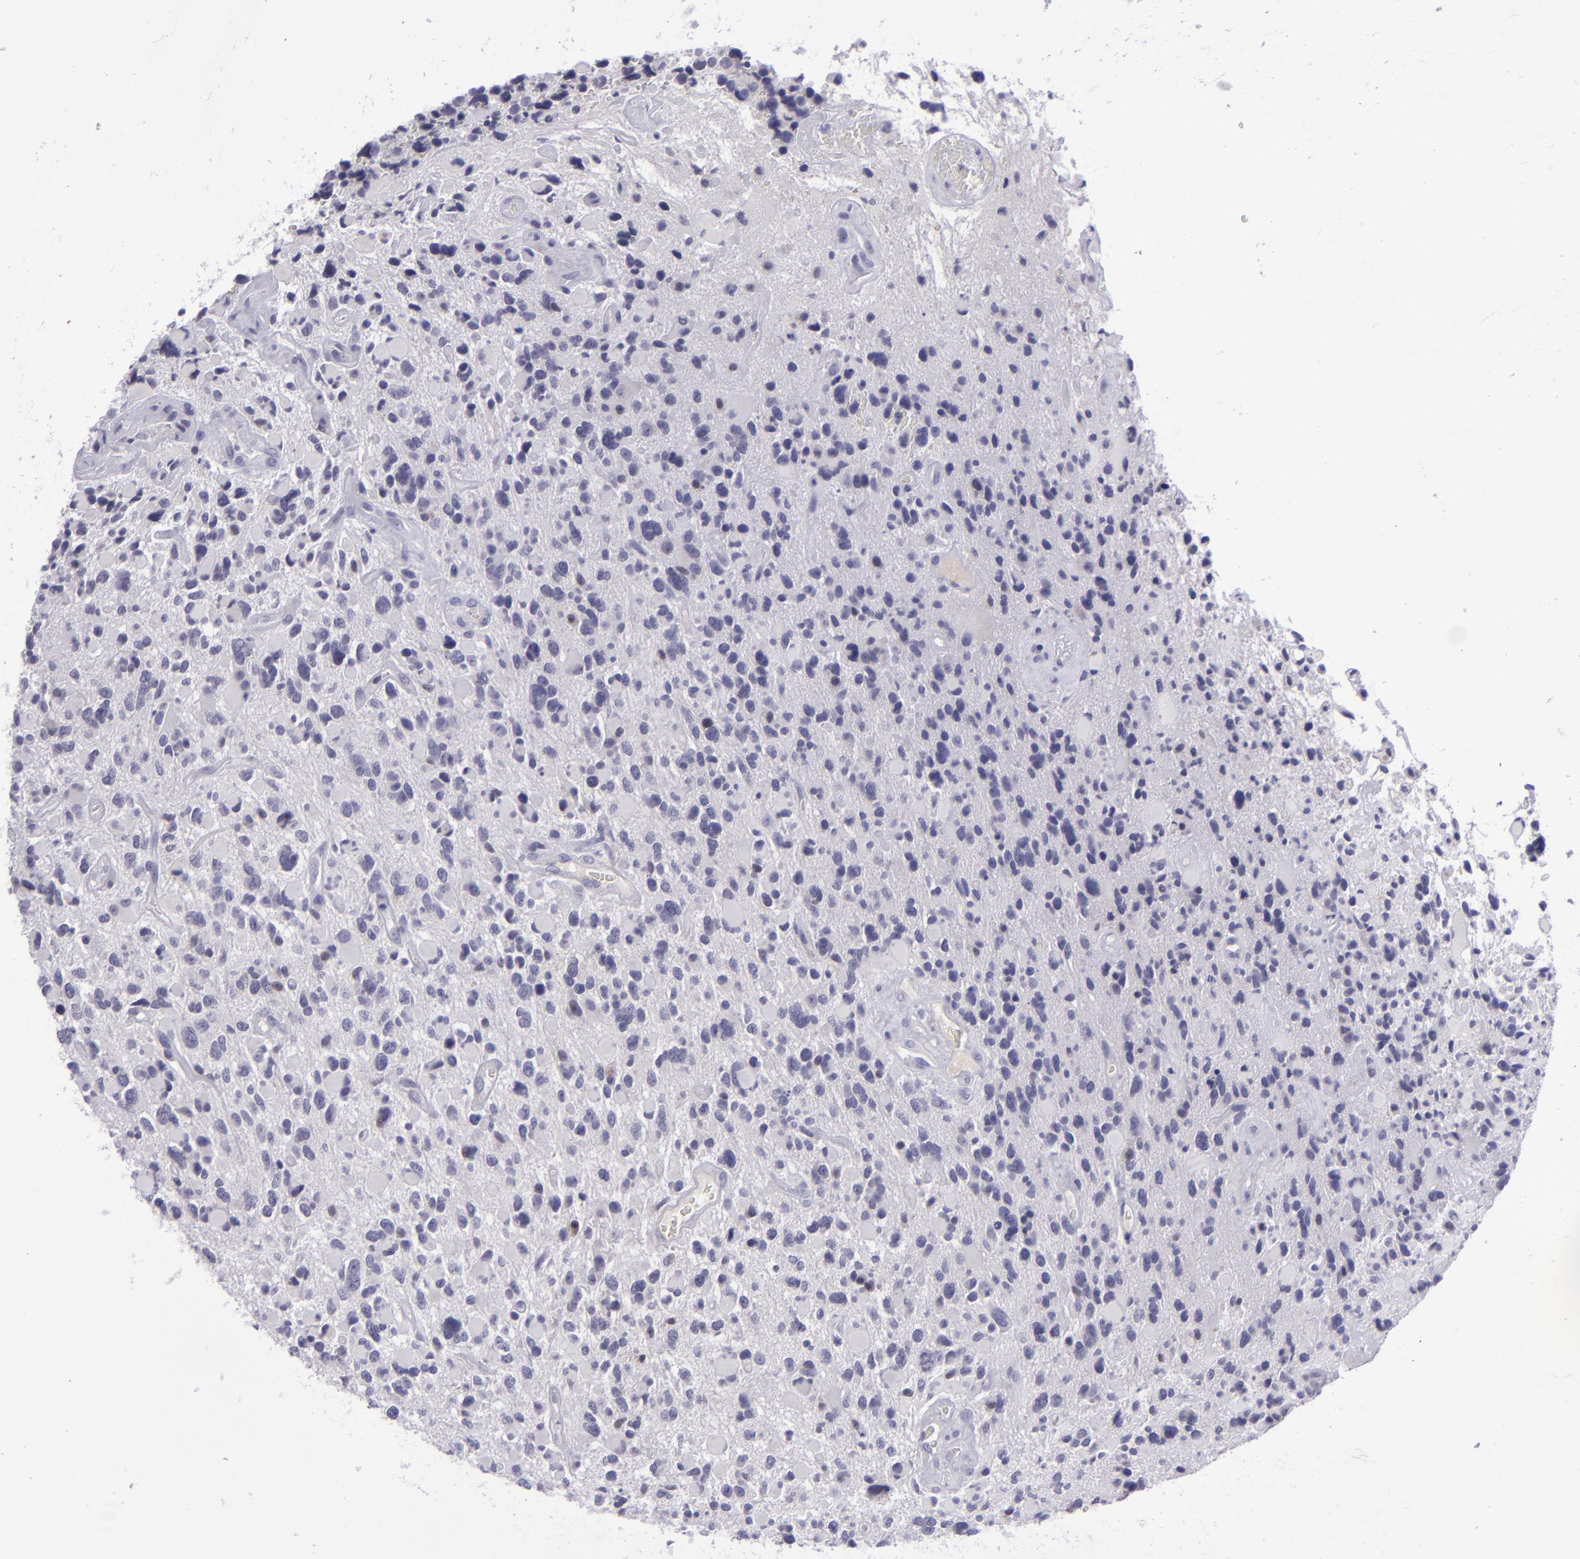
{"staining": {"intensity": "negative", "quantity": "none", "location": "none"}, "tissue": "glioma", "cell_type": "Tumor cells", "image_type": "cancer", "snomed": [{"axis": "morphology", "description": "Glioma, malignant, High grade"}, {"axis": "topography", "description": "Brain"}], "caption": "Human glioma stained for a protein using immunohistochemistry reveals no positivity in tumor cells.", "gene": "POU2F2", "patient": {"sex": "female", "age": 37}}